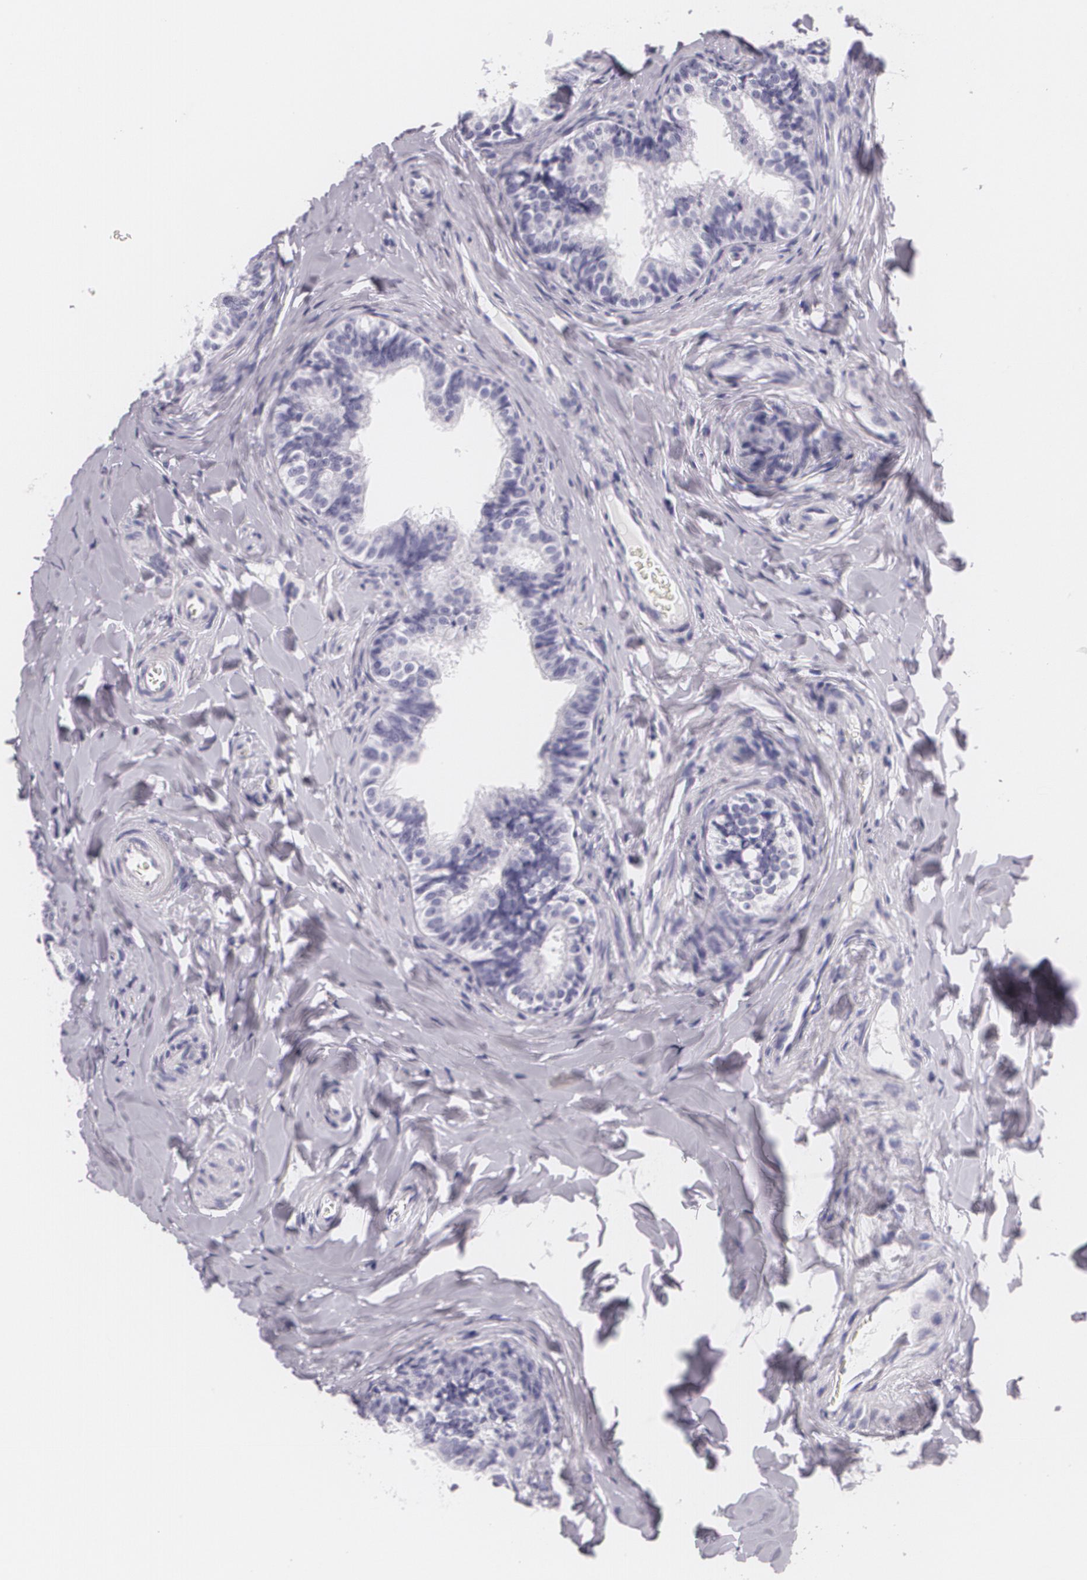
{"staining": {"intensity": "negative", "quantity": "none", "location": "none"}, "tissue": "epididymis", "cell_type": "Glandular cells", "image_type": "normal", "snomed": [{"axis": "morphology", "description": "Normal tissue, NOS"}, {"axis": "topography", "description": "Epididymis"}], "caption": "An immunohistochemistry histopathology image of benign epididymis is shown. There is no staining in glandular cells of epididymis.", "gene": "DLG4", "patient": {"sex": "male", "age": 26}}